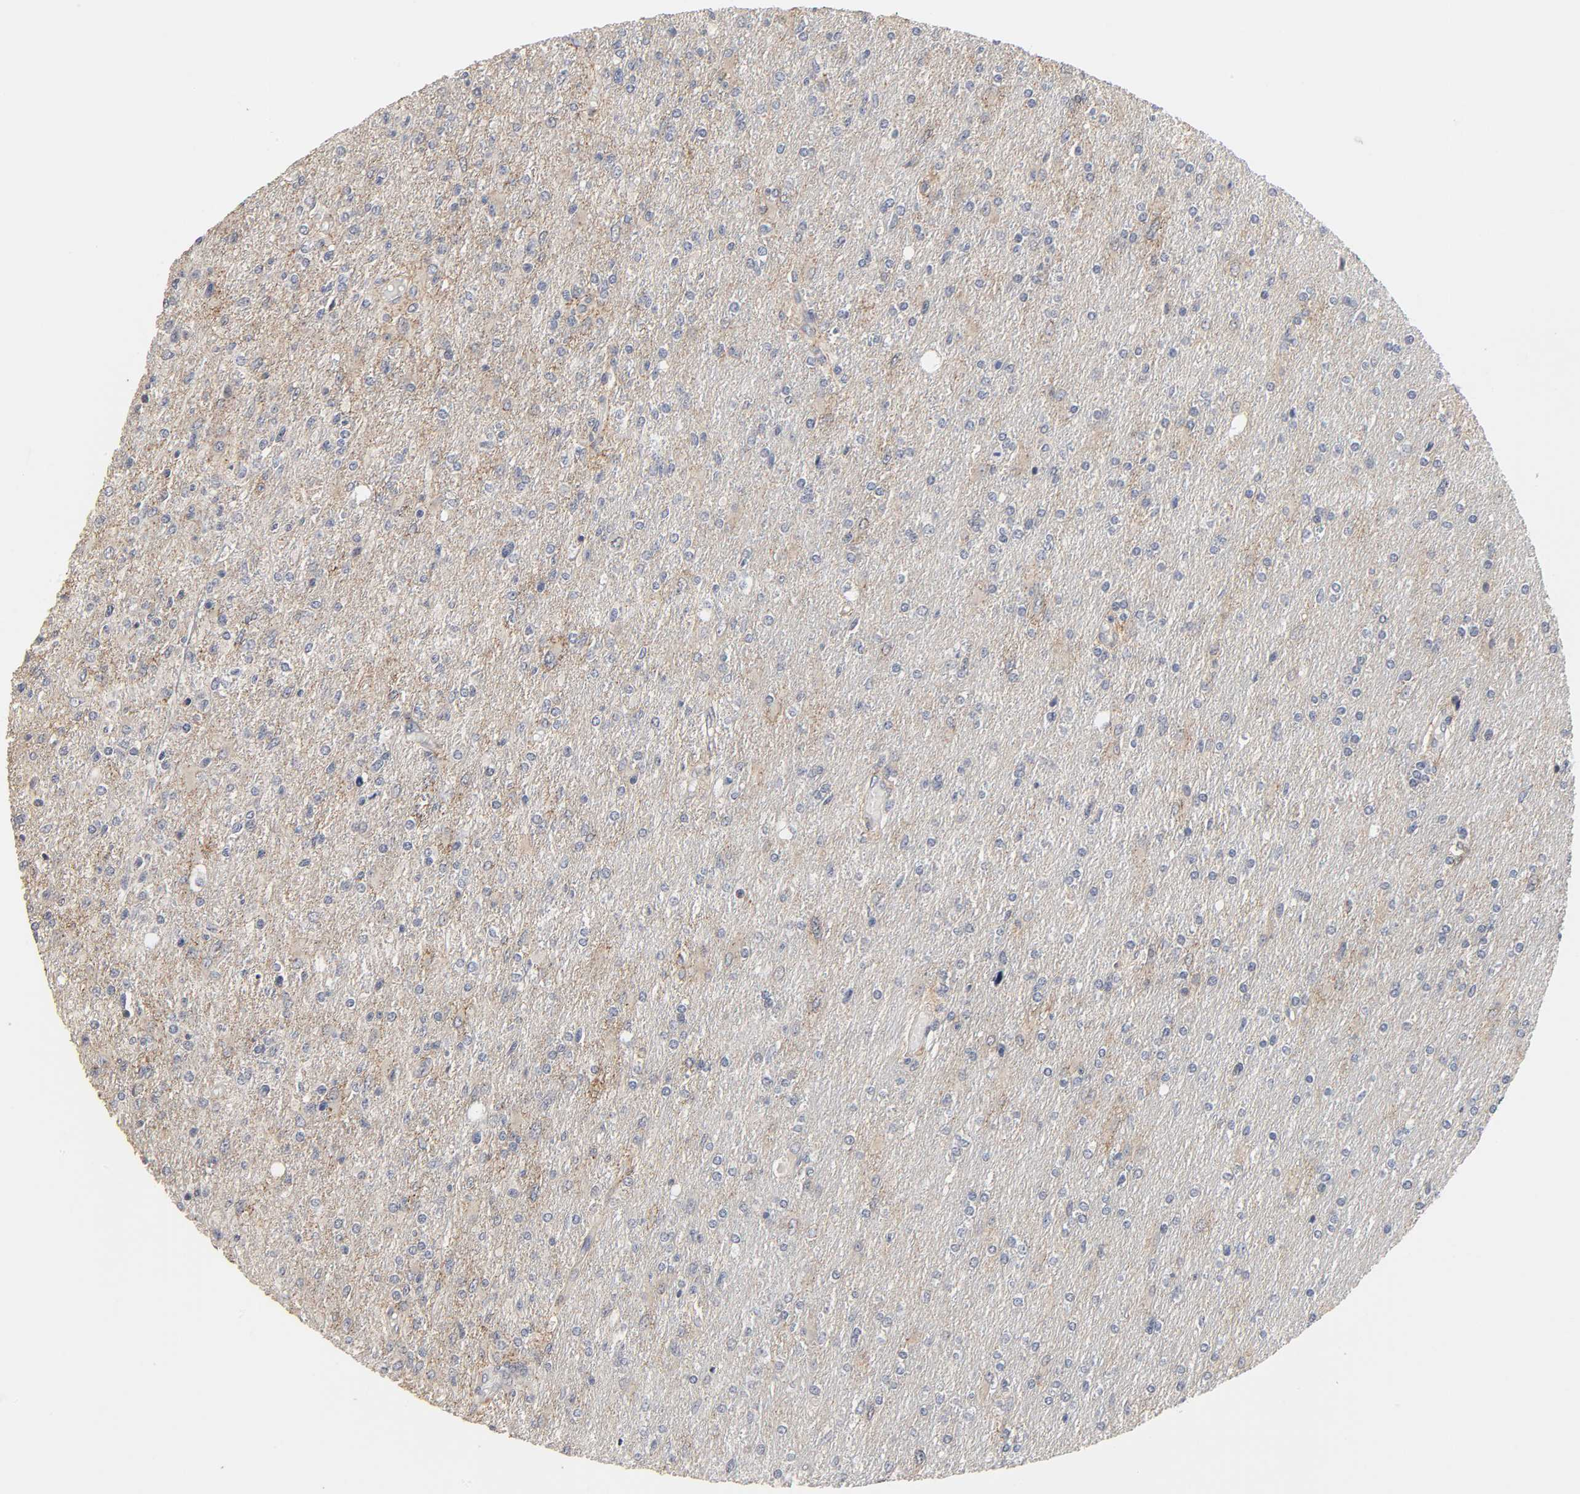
{"staining": {"intensity": "negative", "quantity": "none", "location": "none"}, "tissue": "glioma", "cell_type": "Tumor cells", "image_type": "cancer", "snomed": [{"axis": "morphology", "description": "Glioma, malignant, High grade"}, {"axis": "topography", "description": "Cerebral cortex"}], "caption": "DAB (3,3'-diaminobenzidine) immunohistochemical staining of glioma displays no significant staining in tumor cells.", "gene": "HDLBP", "patient": {"sex": "male", "age": 76}}